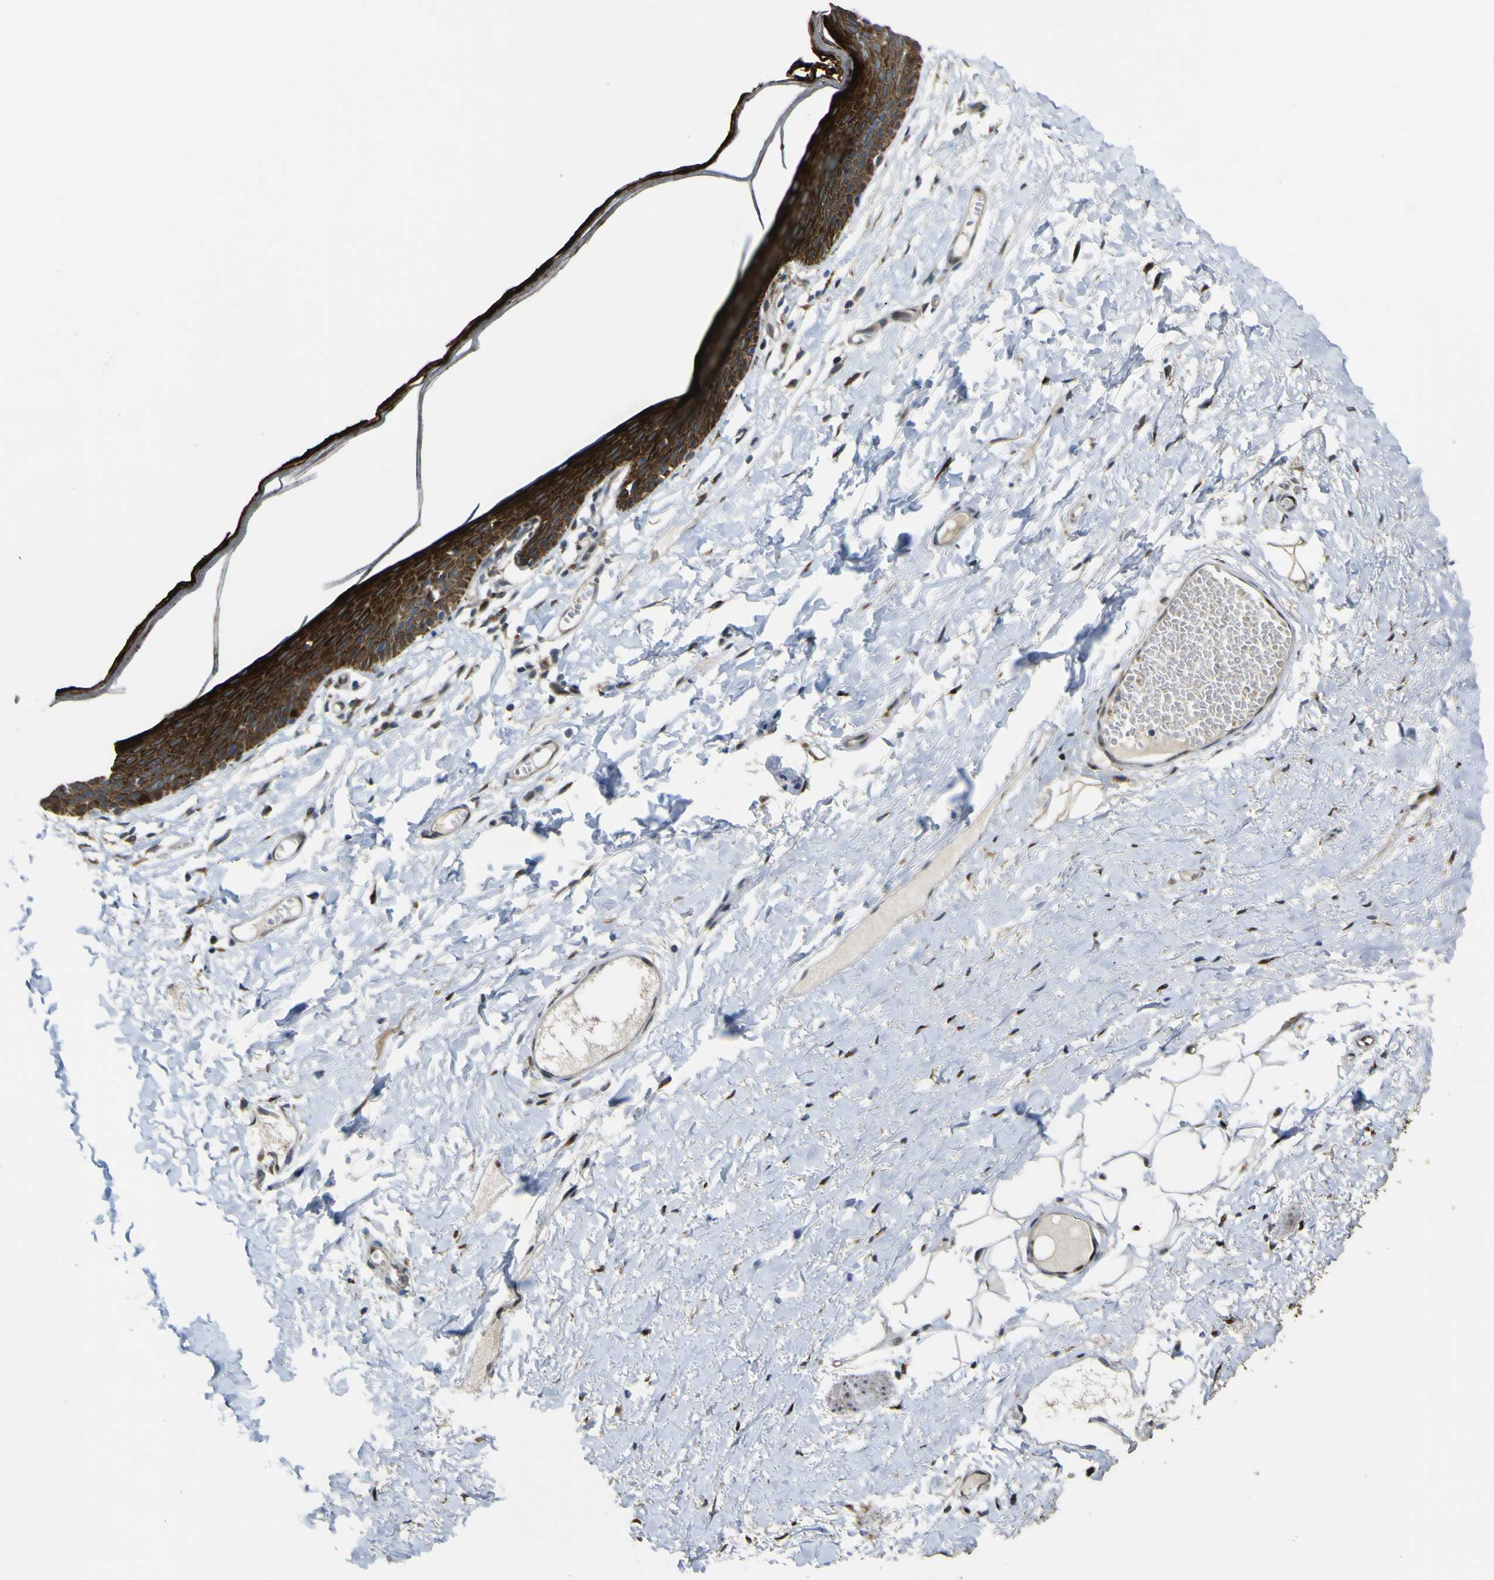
{"staining": {"intensity": "strong", "quantity": ">75%", "location": "cytoplasmic/membranous"}, "tissue": "skin", "cell_type": "Epidermal cells", "image_type": "normal", "snomed": [{"axis": "morphology", "description": "Normal tissue, NOS"}, {"axis": "topography", "description": "Vulva"}], "caption": "Protein staining of unremarkable skin reveals strong cytoplasmic/membranous positivity in about >75% of epidermal cells.", "gene": "LBHD1", "patient": {"sex": "female", "age": 54}}